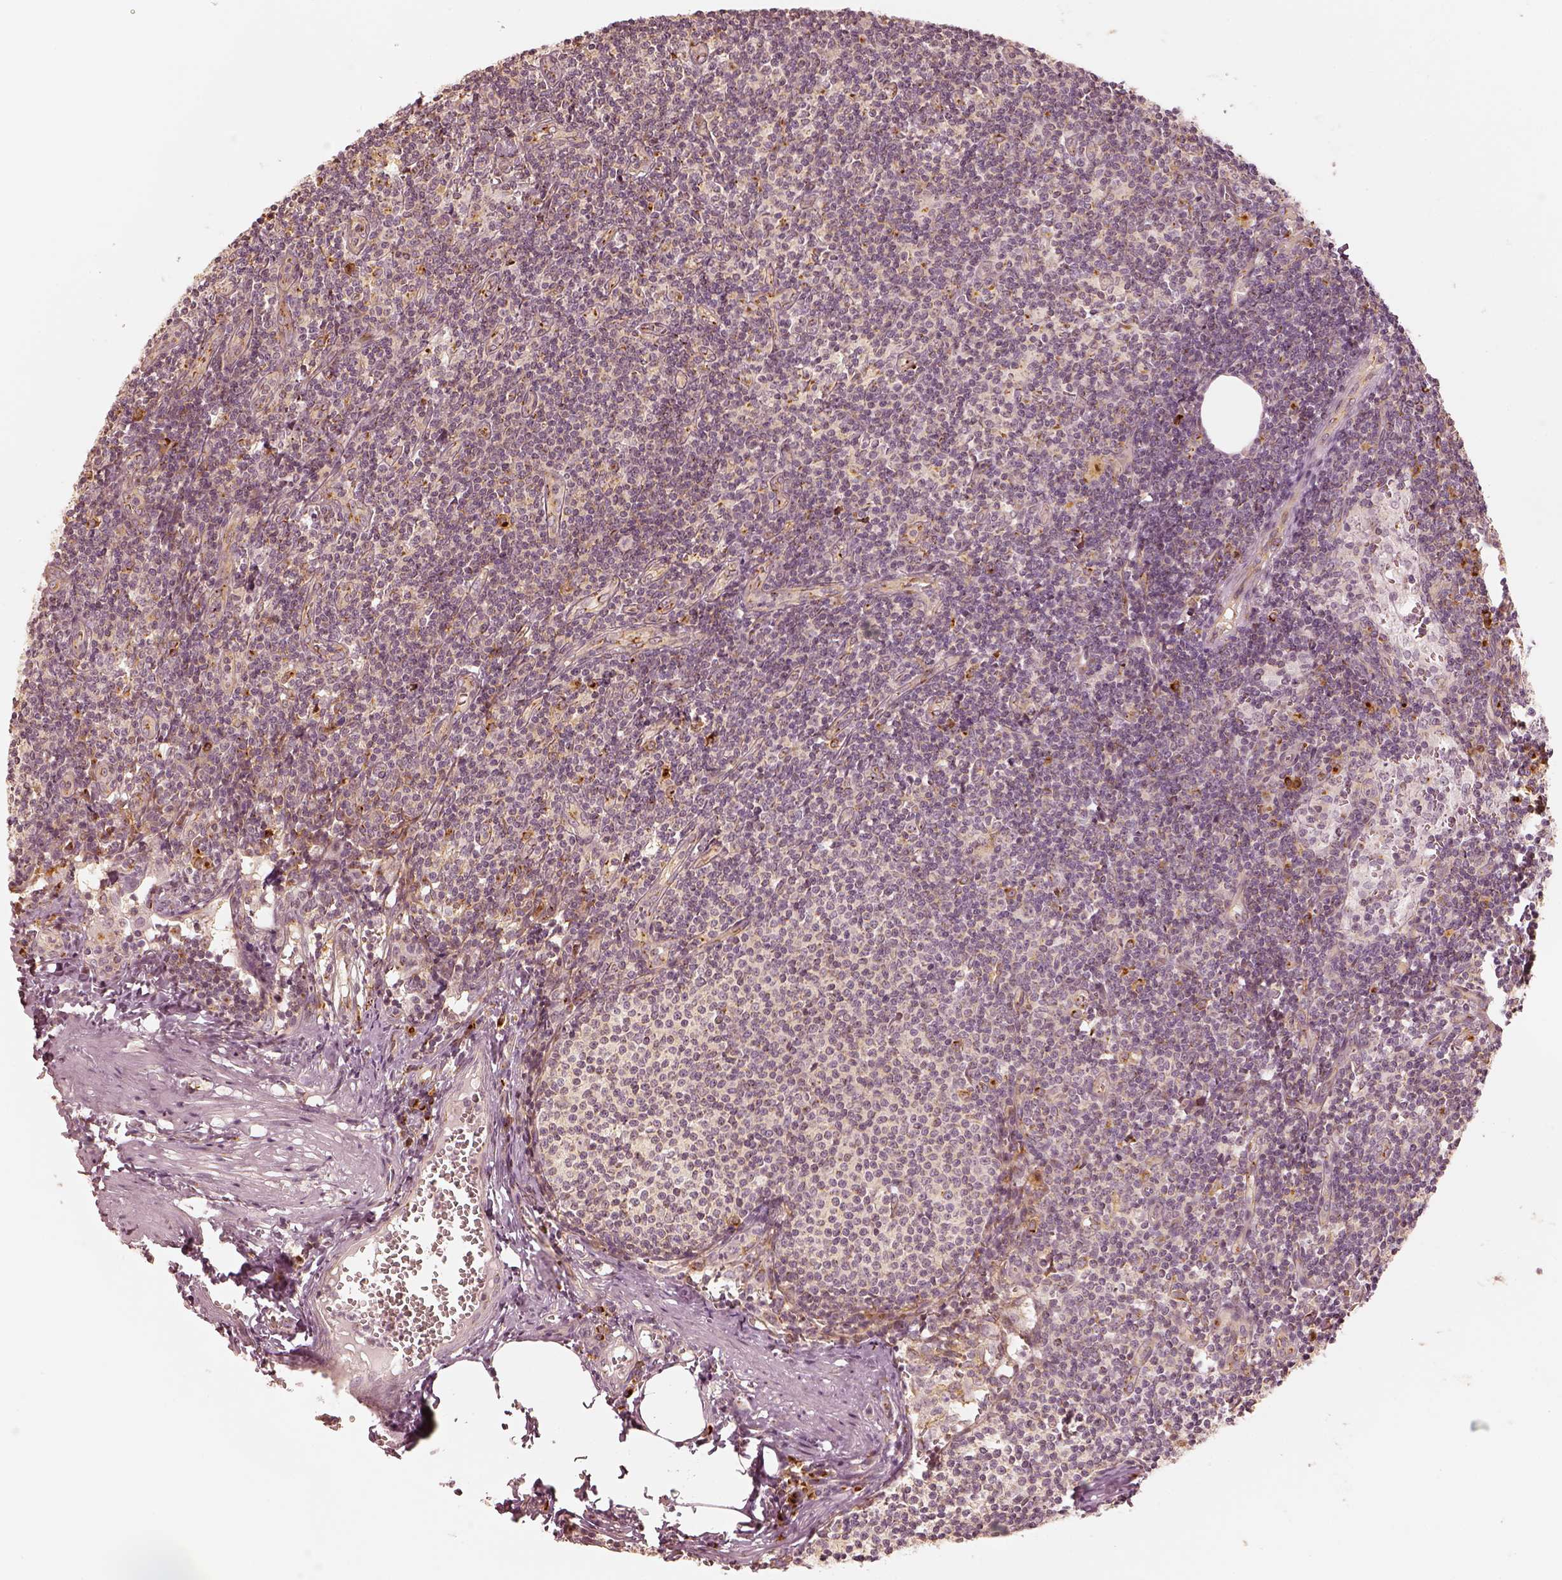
{"staining": {"intensity": "negative", "quantity": "none", "location": "none"}, "tissue": "lymph node", "cell_type": "Germinal center cells", "image_type": "normal", "snomed": [{"axis": "morphology", "description": "Normal tissue, NOS"}, {"axis": "topography", "description": "Lymph node"}], "caption": "High magnification brightfield microscopy of normal lymph node stained with DAB (3,3'-diaminobenzidine) (brown) and counterstained with hematoxylin (blue): germinal center cells show no significant expression. (DAB immunohistochemistry (IHC) visualized using brightfield microscopy, high magnification).", "gene": "GORASP2", "patient": {"sex": "female", "age": 50}}